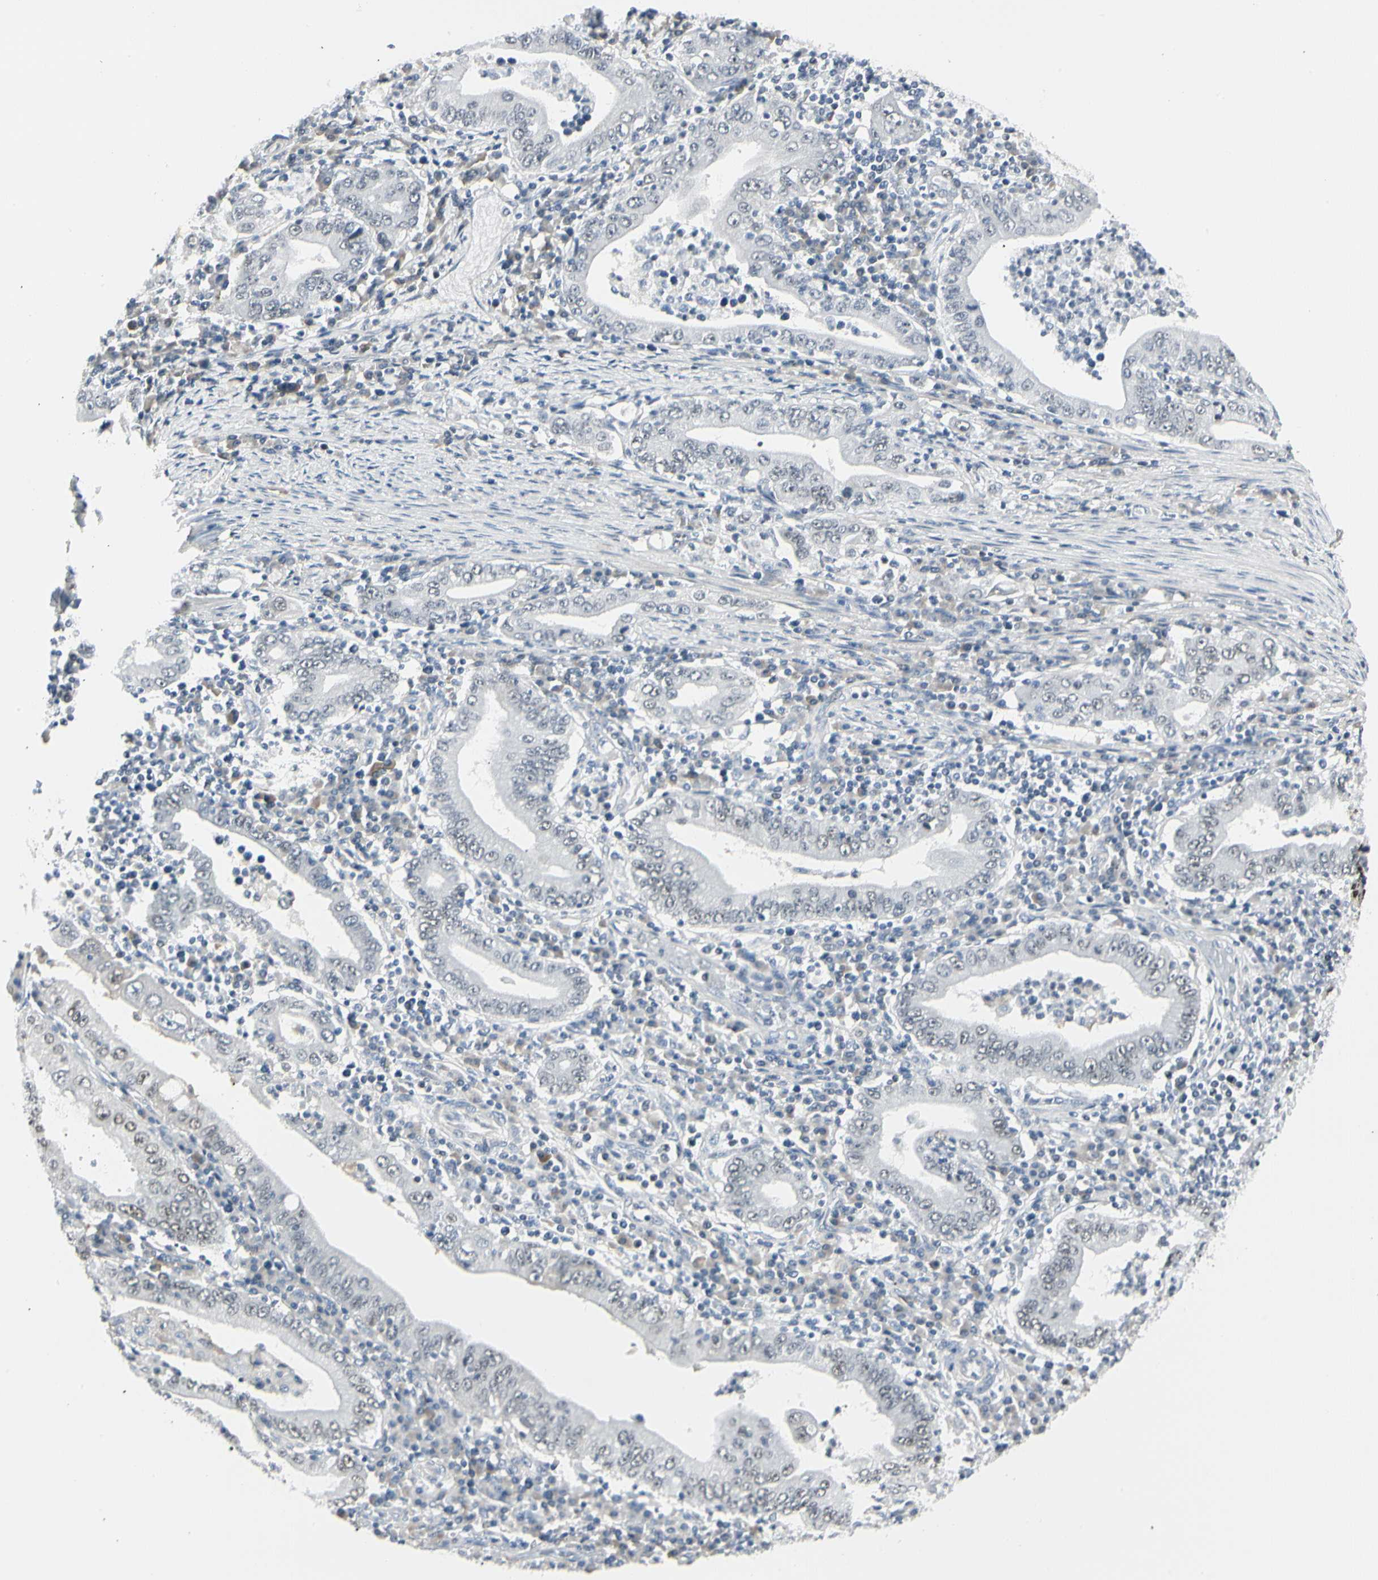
{"staining": {"intensity": "negative", "quantity": "none", "location": "none"}, "tissue": "stomach cancer", "cell_type": "Tumor cells", "image_type": "cancer", "snomed": [{"axis": "morphology", "description": "Normal tissue, NOS"}, {"axis": "morphology", "description": "Adenocarcinoma, NOS"}, {"axis": "topography", "description": "Esophagus"}, {"axis": "topography", "description": "Stomach, upper"}, {"axis": "topography", "description": "Peripheral nerve tissue"}], "caption": "Image shows no protein staining in tumor cells of stomach adenocarcinoma tissue. (DAB IHC with hematoxylin counter stain).", "gene": "ZBTB7B", "patient": {"sex": "male", "age": 62}}